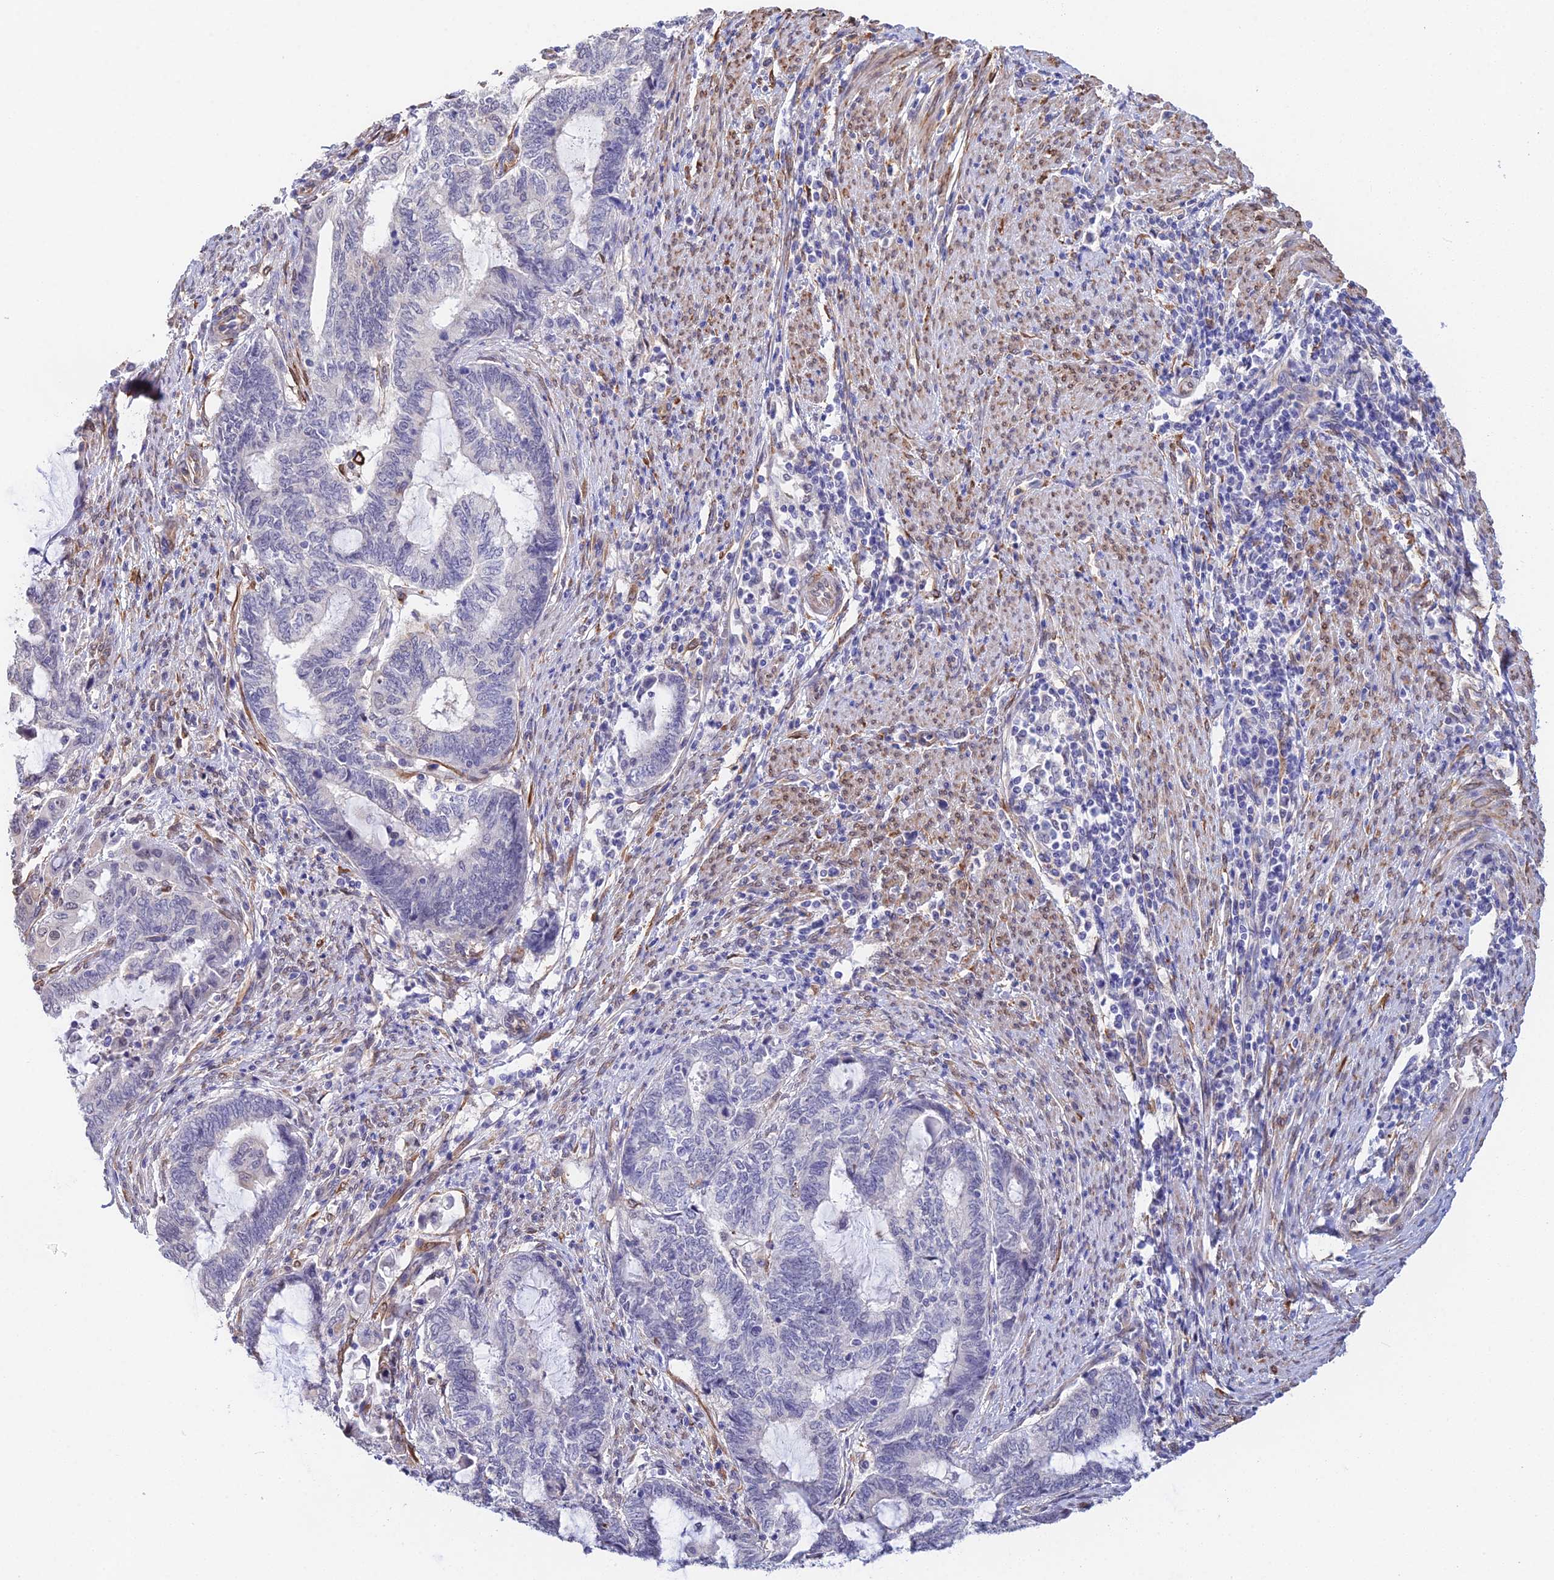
{"staining": {"intensity": "negative", "quantity": "none", "location": "none"}, "tissue": "endometrial cancer", "cell_type": "Tumor cells", "image_type": "cancer", "snomed": [{"axis": "morphology", "description": "Adenocarcinoma, NOS"}, {"axis": "topography", "description": "Uterus"}, {"axis": "topography", "description": "Endometrium"}], "caption": "DAB (3,3'-diaminobenzidine) immunohistochemical staining of endometrial cancer (adenocarcinoma) exhibits no significant staining in tumor cells.", "gene": "MXRA7", "patient": {"sex": "female", "age": 70}}